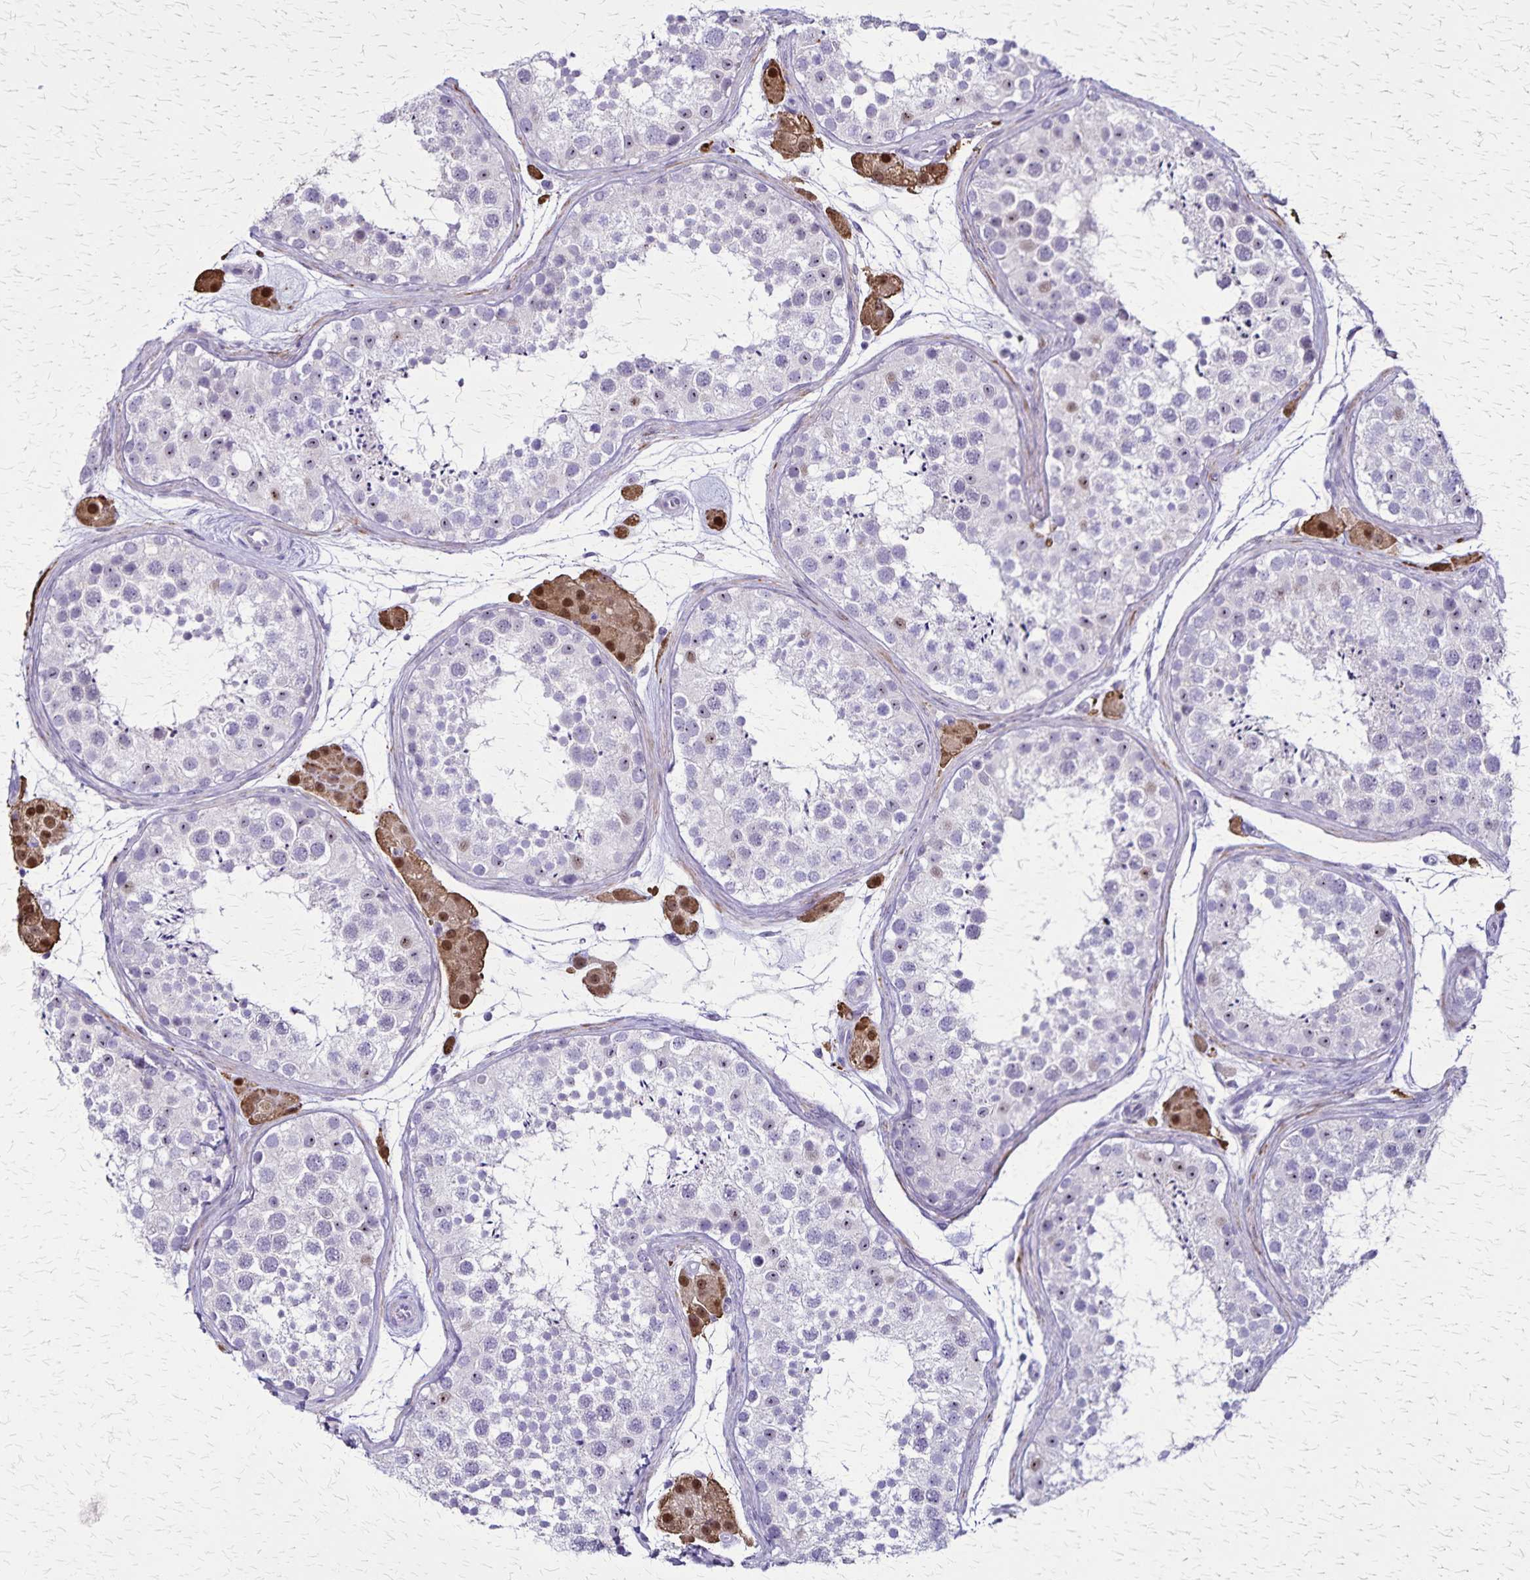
{"staining": {"intensity": "negative", "quantity": "none", "location": "none"}, "tissue": "testis", "cell_type": "Cells in seminiferous ducts", "image_type": "normal", "snomed": [{"axis": "morphology", "description": "Normal tissue, NOS"}, {"axis": "topography", "description": "Testis"}], "caption": "Immunohistochemistry (IHC) micrograph of normal testis: human testis stained with DAB shows no significant protein positivity in cells in seminiferous ducts.", "gene": "OR51B5", "patient": {"sex": "male", "age": 41}}